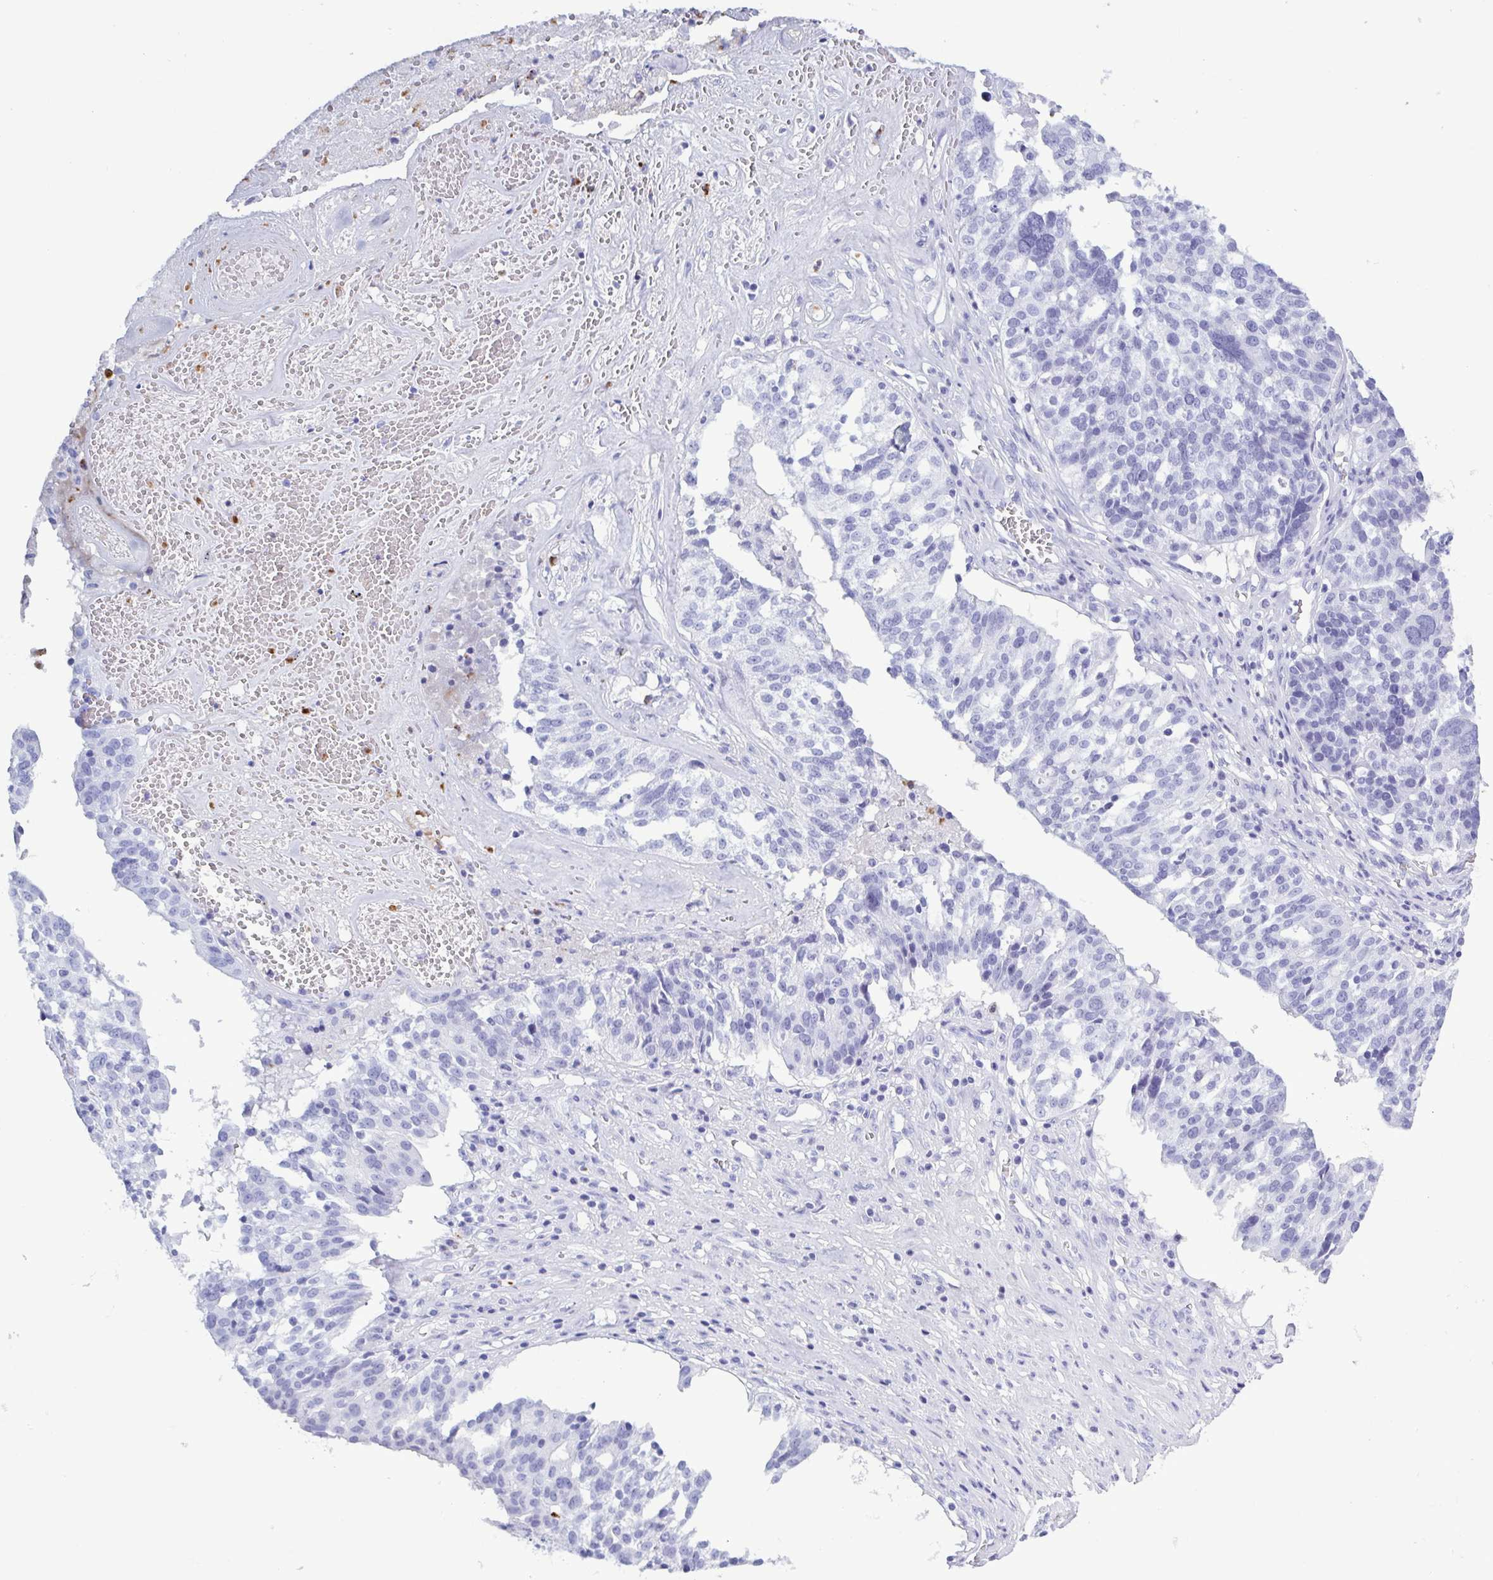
{"staining": {"intensity": "negative", "quantity": "none", "location": "none"}, "tissue": "ovarian cancer", "cell_type": "Tumor cells", "image_type": "cancer", "snomed": [{"axis": "morphology", "description": "Cystadenocarcinoma, serous, NOS"}, {"axis": "topography", "description": "Ovary"}], "caption": "Image shows no protein expression in tumor cells of ovarian cancer (serous cystadenocarcinoma) tissue.", "gene": "LTF", "patient": {"sex": "female", "age": 59}}